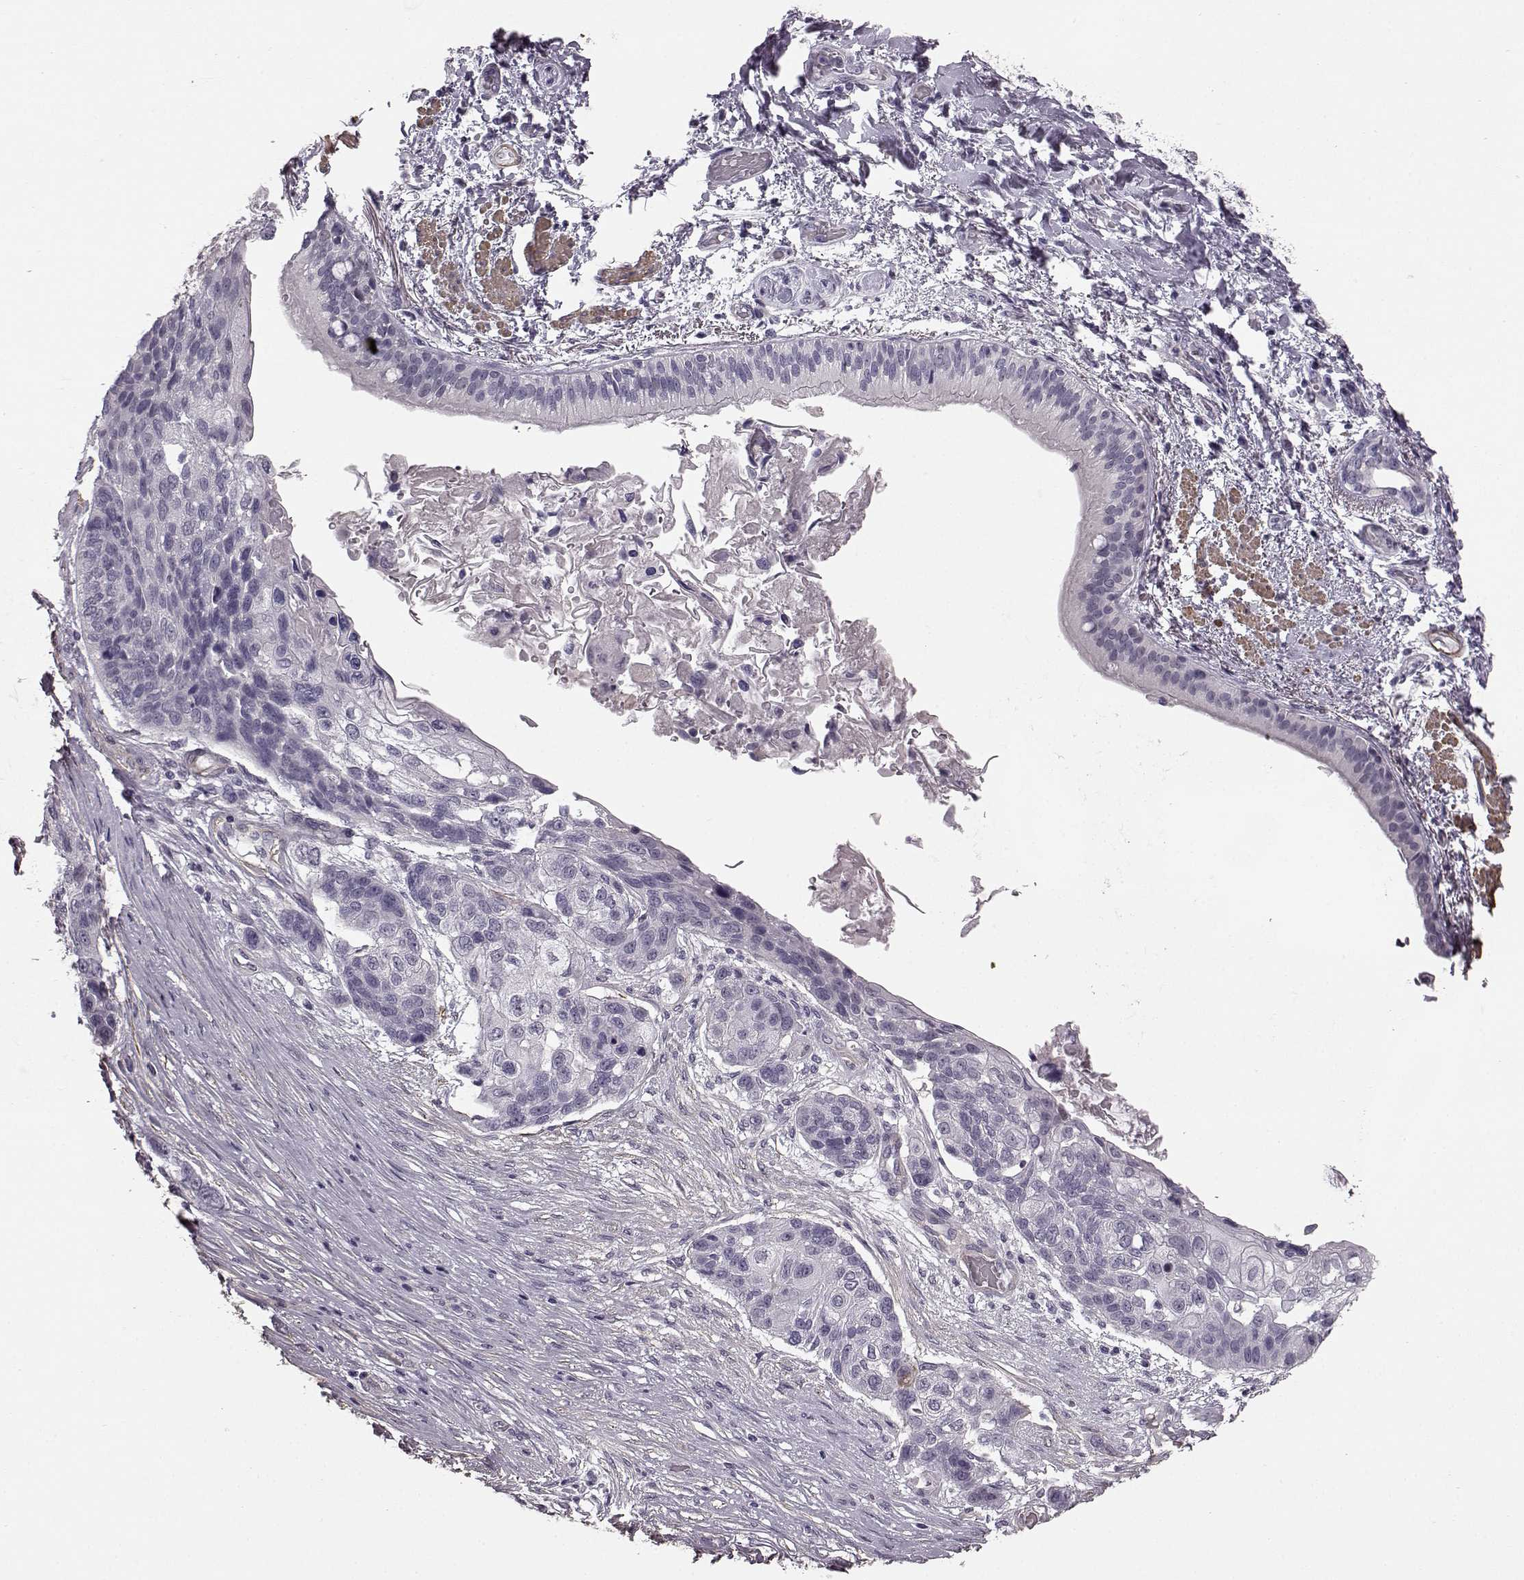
{"staining": {"intensity": "negative", "quantity": "none", "location": "none"}, "tissue": "lung cancer", "cell_type": "Tumor cells", "image_type": "cancer", "snomed": [{"axis": "morphology", "description": "Squamous cell carcinoma, NOS"}, {"axis": "topography", "description": "Lung"}], "caption": "Photomicrograph shows no protein staining in tumor cells of lung cancer (squamous cell carcinoma) tissue. (Immunohistochemistry, brightfield microscopy, high magnification).", "gene": "SLCO3A1", "patient": {"sex": "male", "age": 69}}